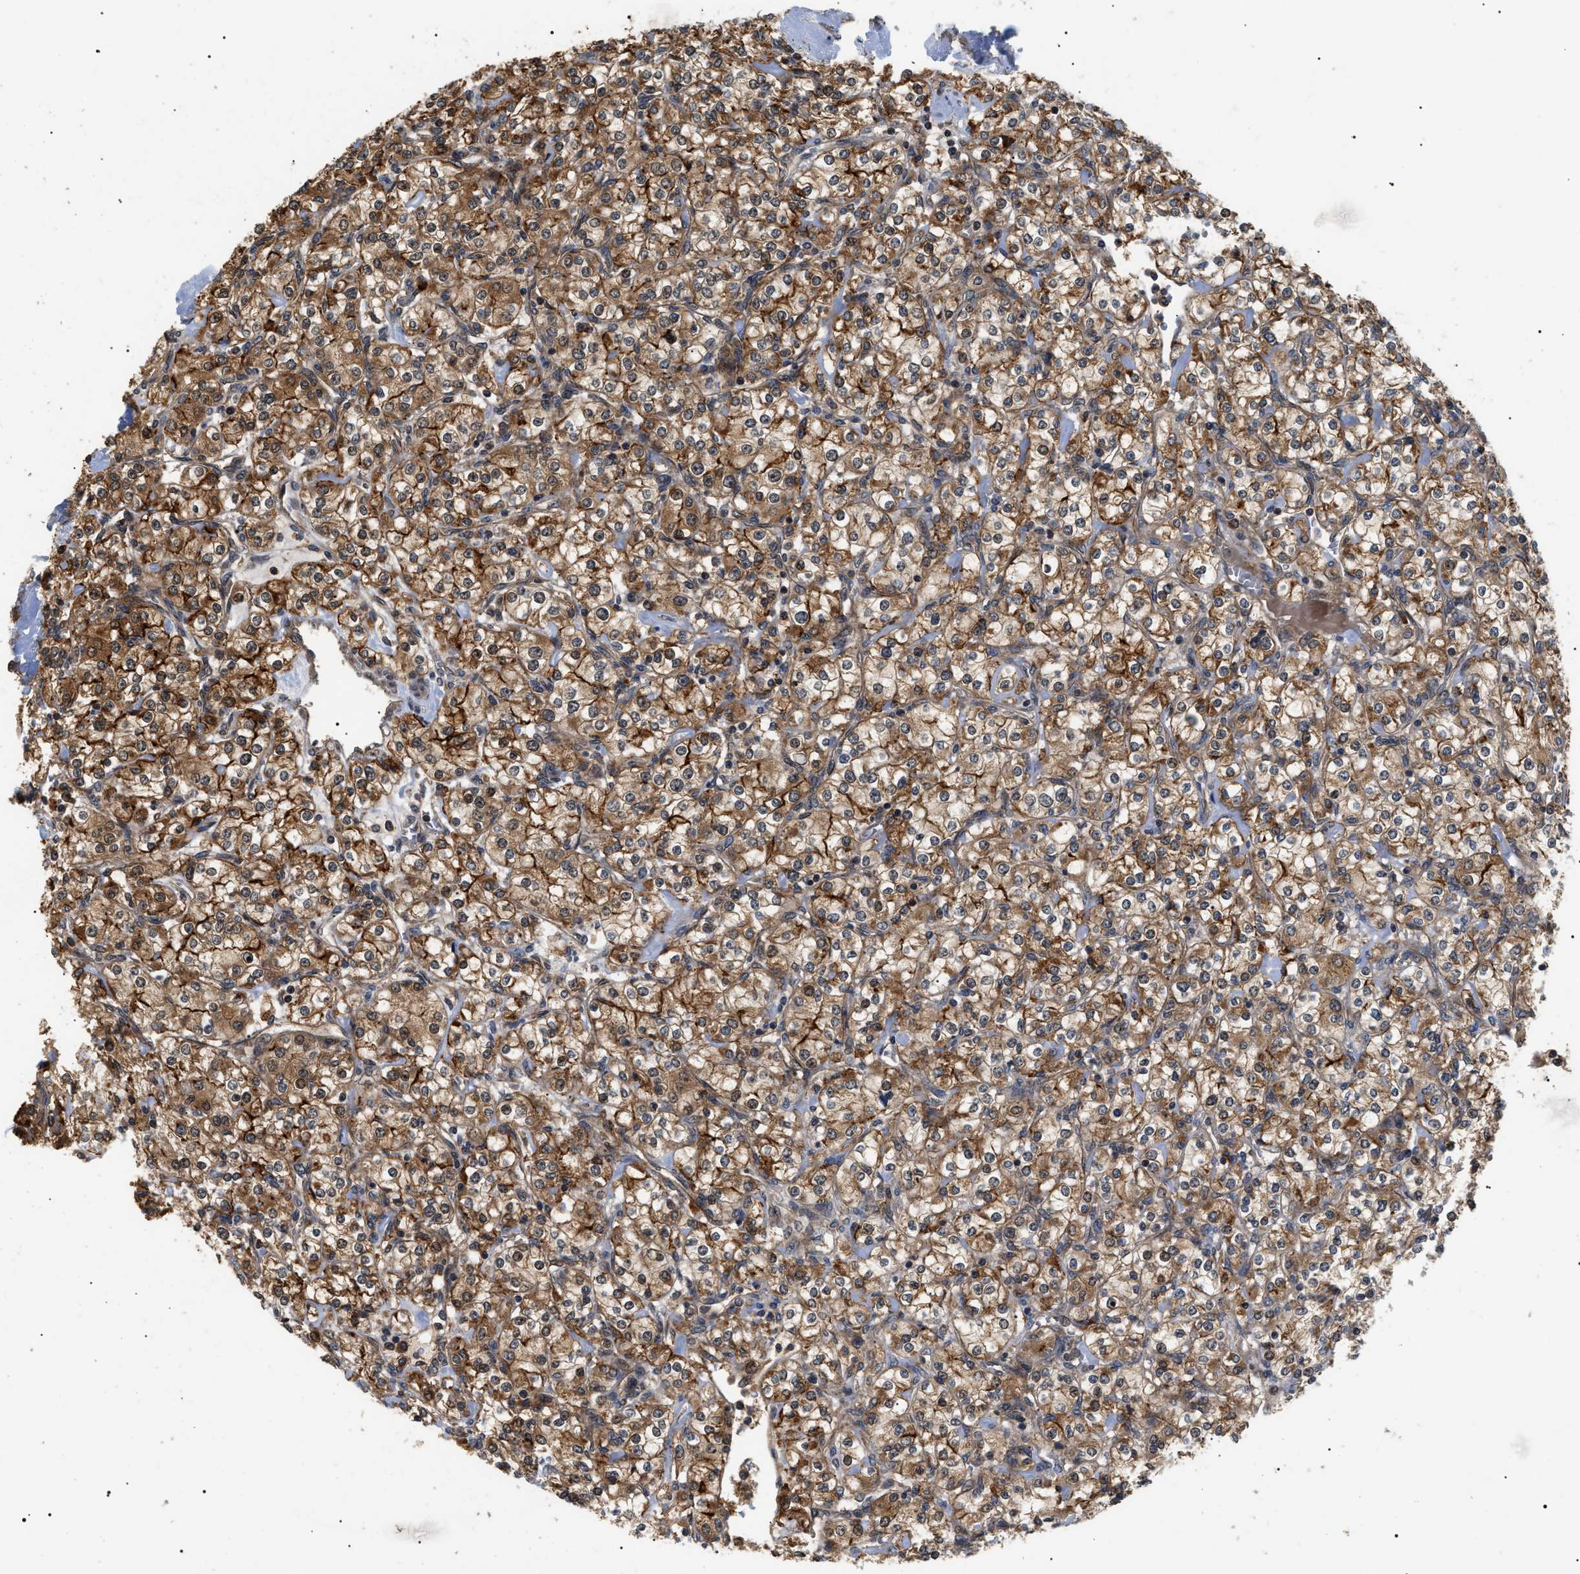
{"staining": {"intensity": "moderate", "quantity": ">75%", "location": "cytoplasmic/membranous,nuclear"}, "tissue": "renal cancer", "cell_type": "Tumor cells", "image_type": "cancer", "snomed": [{"axis": "morphology", "description": "Adenocarcinoma, NOS"}, {"axis": "topography", "description": "Kidney"}], "caption": "Immunohistochemistry (DAB) staining of human renal cancer (adenocarcinoma) reveals moderate cytoplasmic/membranous and nuclear protein staining in approximately >75% of tumor cells. (Brightfield microscopy of DAB IHC at high magnification).", "gene": "ASTL", "patient": {"sex": "male", "age": 77}}